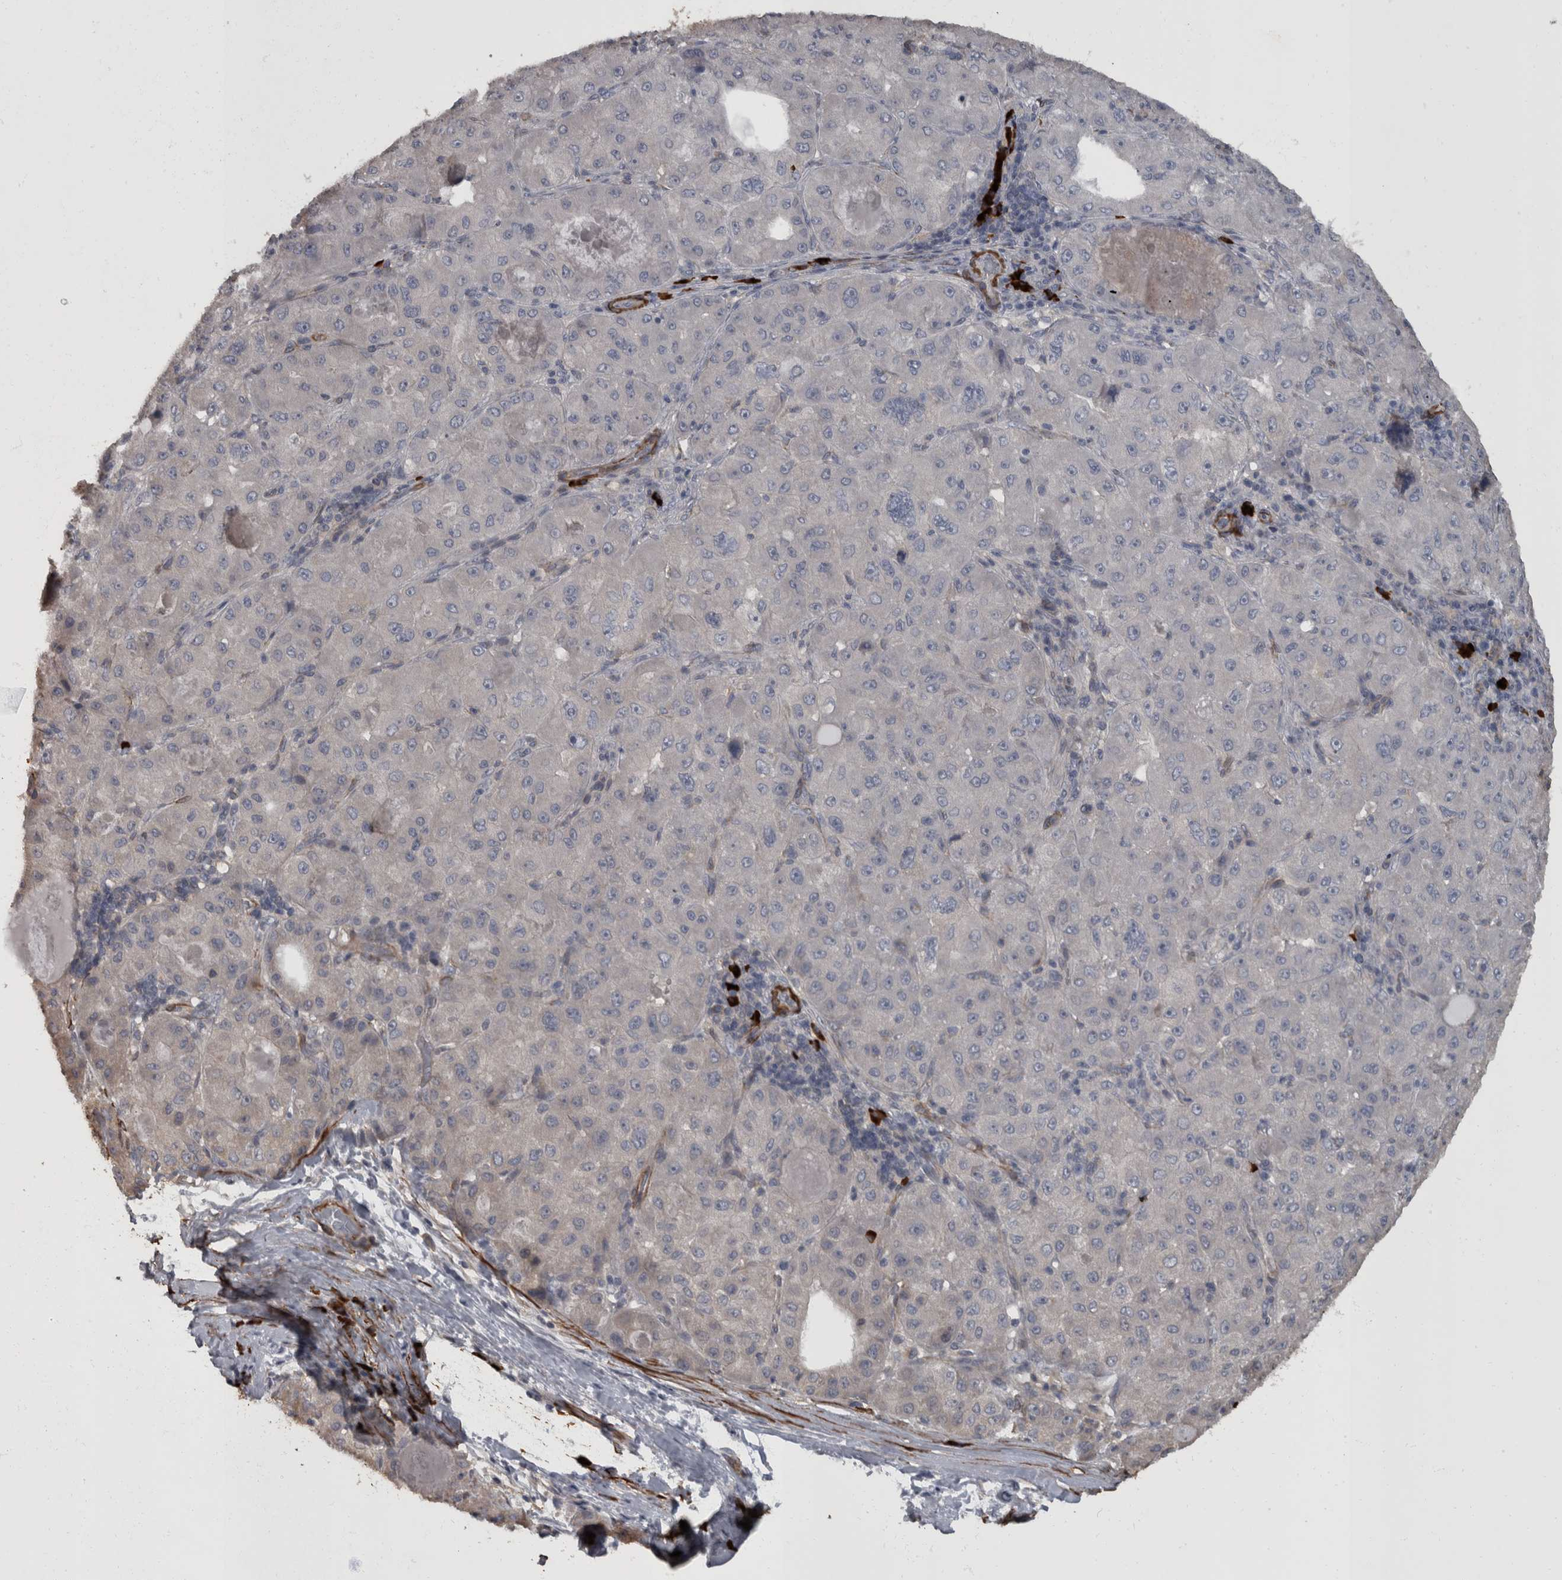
{"staining": {"intensity": "negative", "quantity": "none", "location": "none"}, "tissue": "liver cancer", "cell_type": "Tumor cells", "image_type": "cancer", "snomed": [{"axis": "morphology", "description": "Carcinoma, Hepatocellular, NOS"}, {"axis": "topography", "description": "Liver"}], "caption": "The image displays no staining of tumor cells in liver cancer.", "gene": "MASTL", "patient": {"sex": "male", "age": 80}}